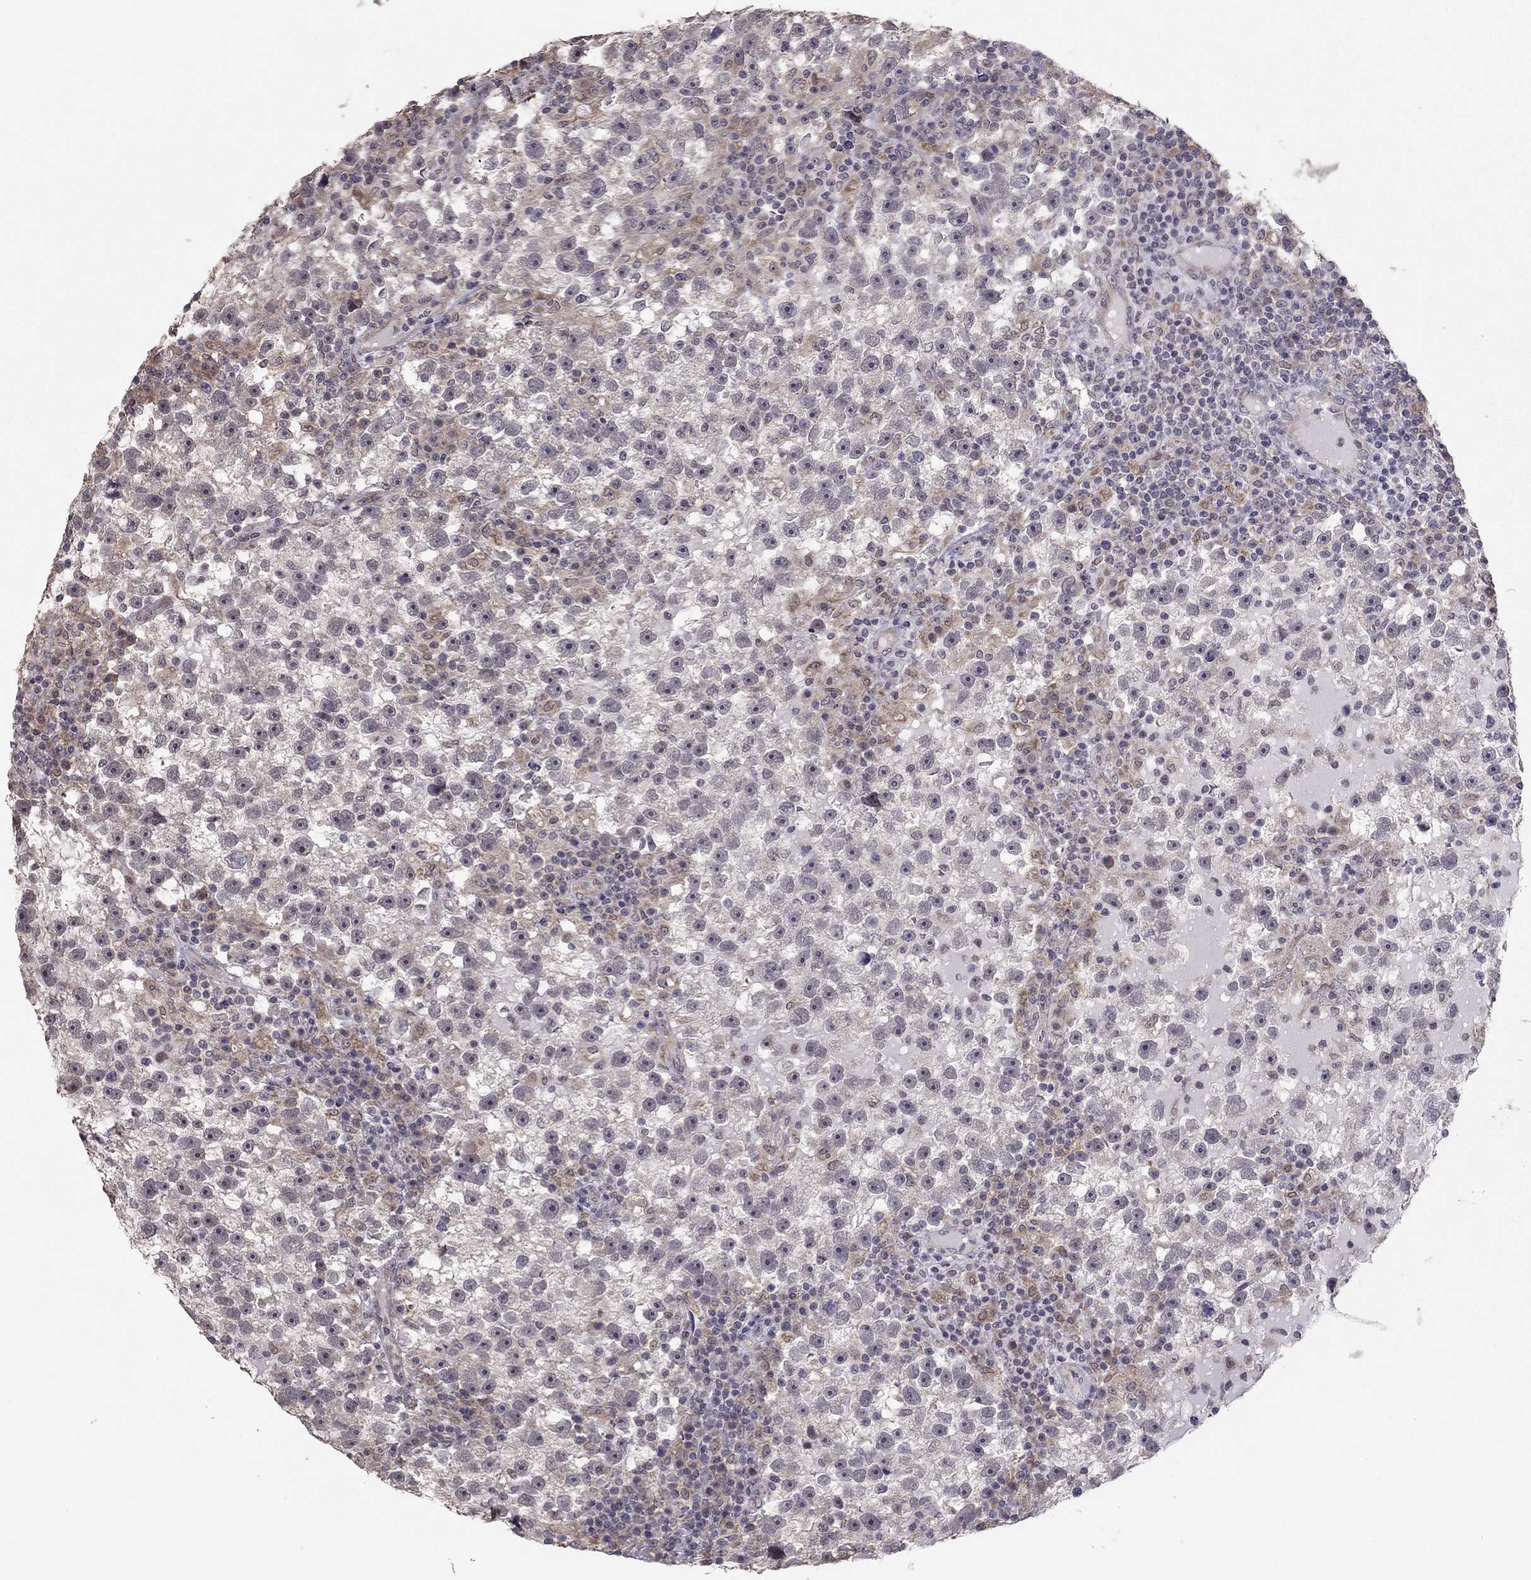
{"staining": {"intensity": "negative", "quantity": "none", "location": "none"}, "tissue": "testis cancer", "cell_type": "Tumor cells", "image_type": "cancer", "snomed": [{"axis": "morphology", "description": "Seminoma, NOS"}, {"axis": "topography", "description": "Testis"}], "caption": "High magnification brightfield microscopy of testis cancer stained with DAB (brown) and counterstained with hematoxylin (blue): tumor cells show no significant staining.", "gene": "HSF2BP", "patient": {"sex": "male", "age": 47}}